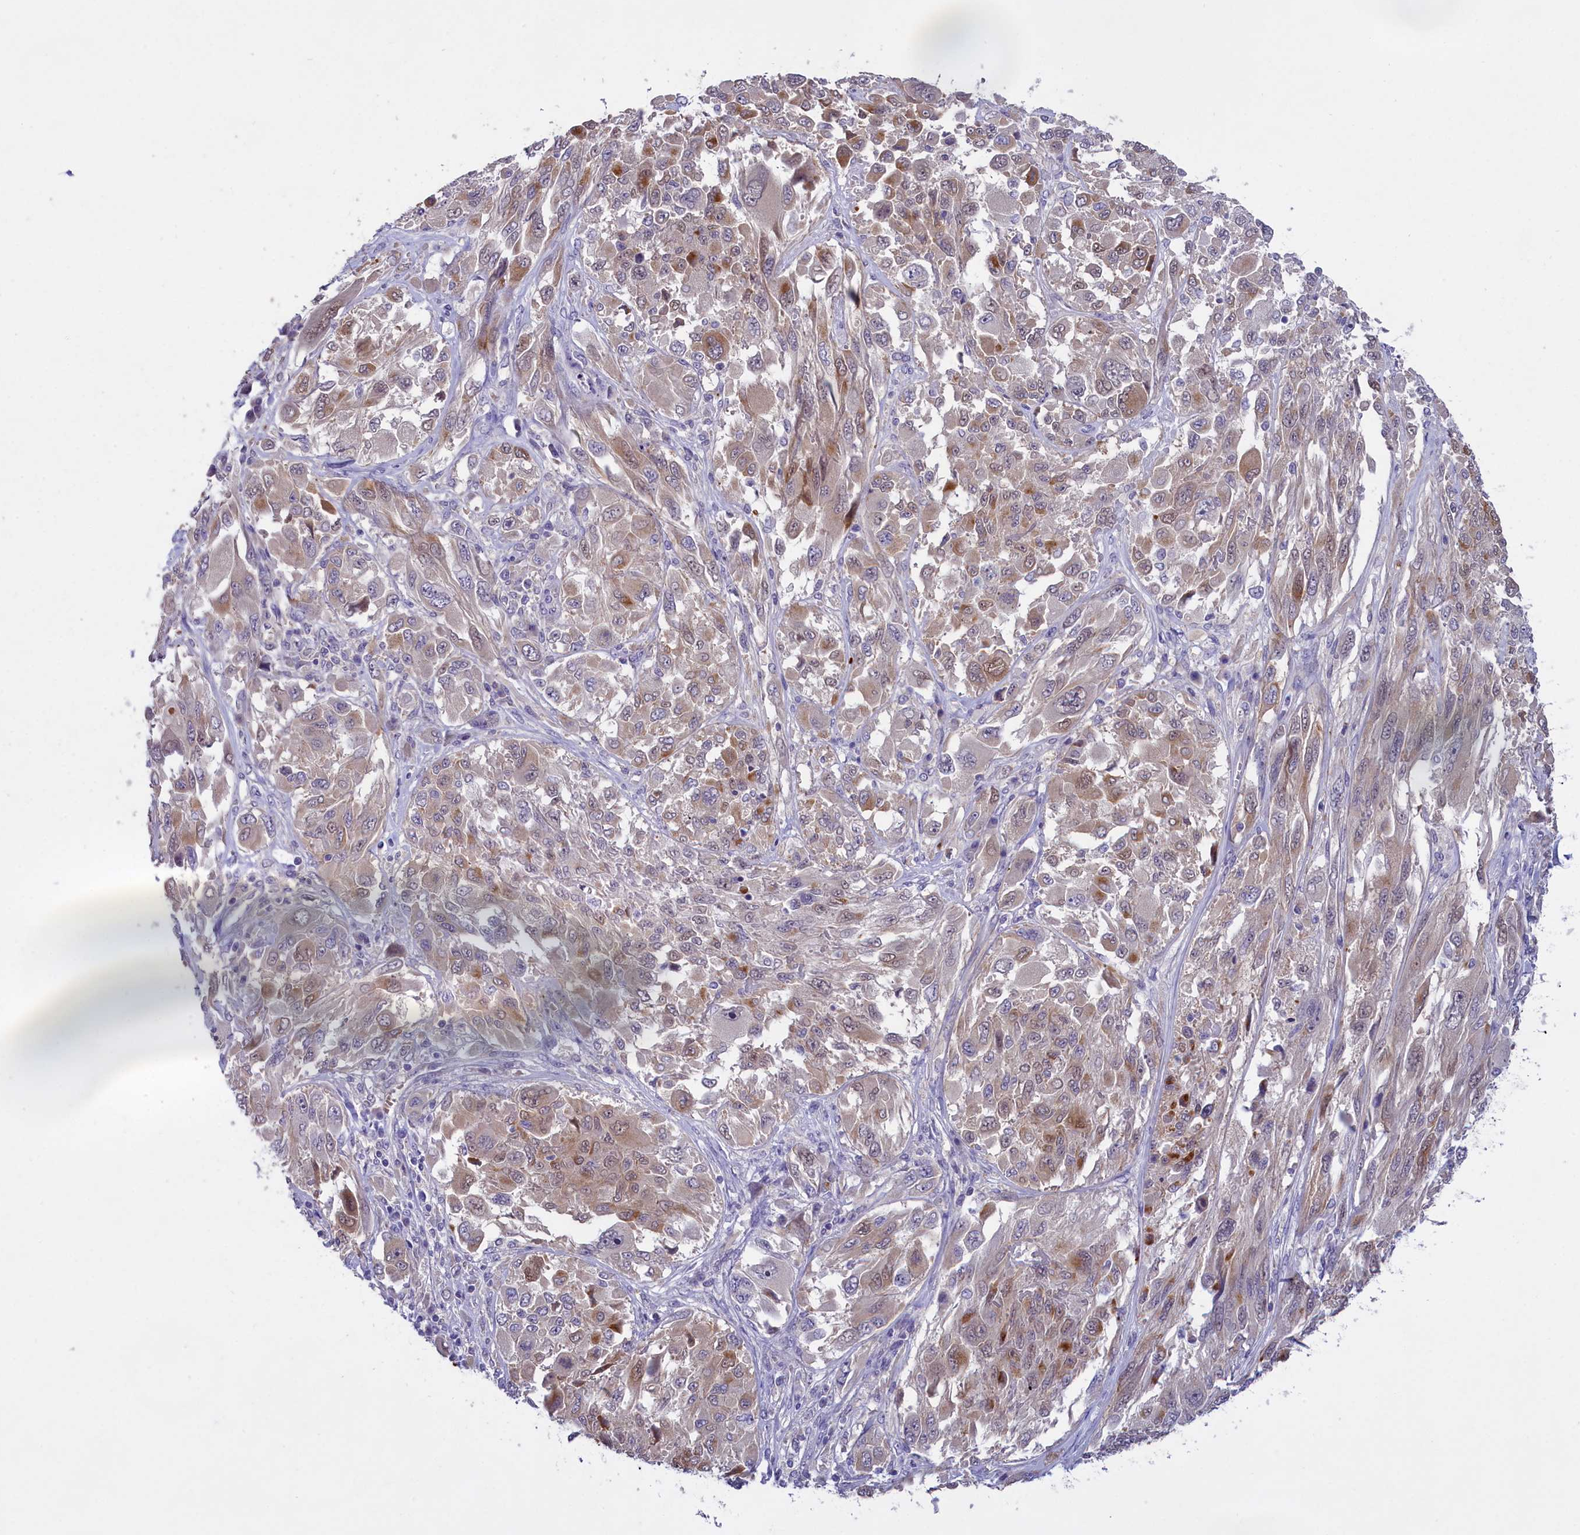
{"staining": {"intensity": "moderate", "quantity": "25%-75%", "location": "cytoplasmic/membranous"}, "tissue": "melanoma", "cell_type": "Tumor cells", "image_type": "cancer", "snomed": [{"axis": "morphology", "description": "Malignant melanoma, NOS"}, {"axis": "topography", "description": "Skin"}], "caption": "The image reveals immunohistochemical staining of melanoma. There is moderate cytoplasmic/membranous expression is seen in approximately 25%-75% of tumor cells.", "gene": "ENPP6", "patient": {"sex": "female", "age": 91}}